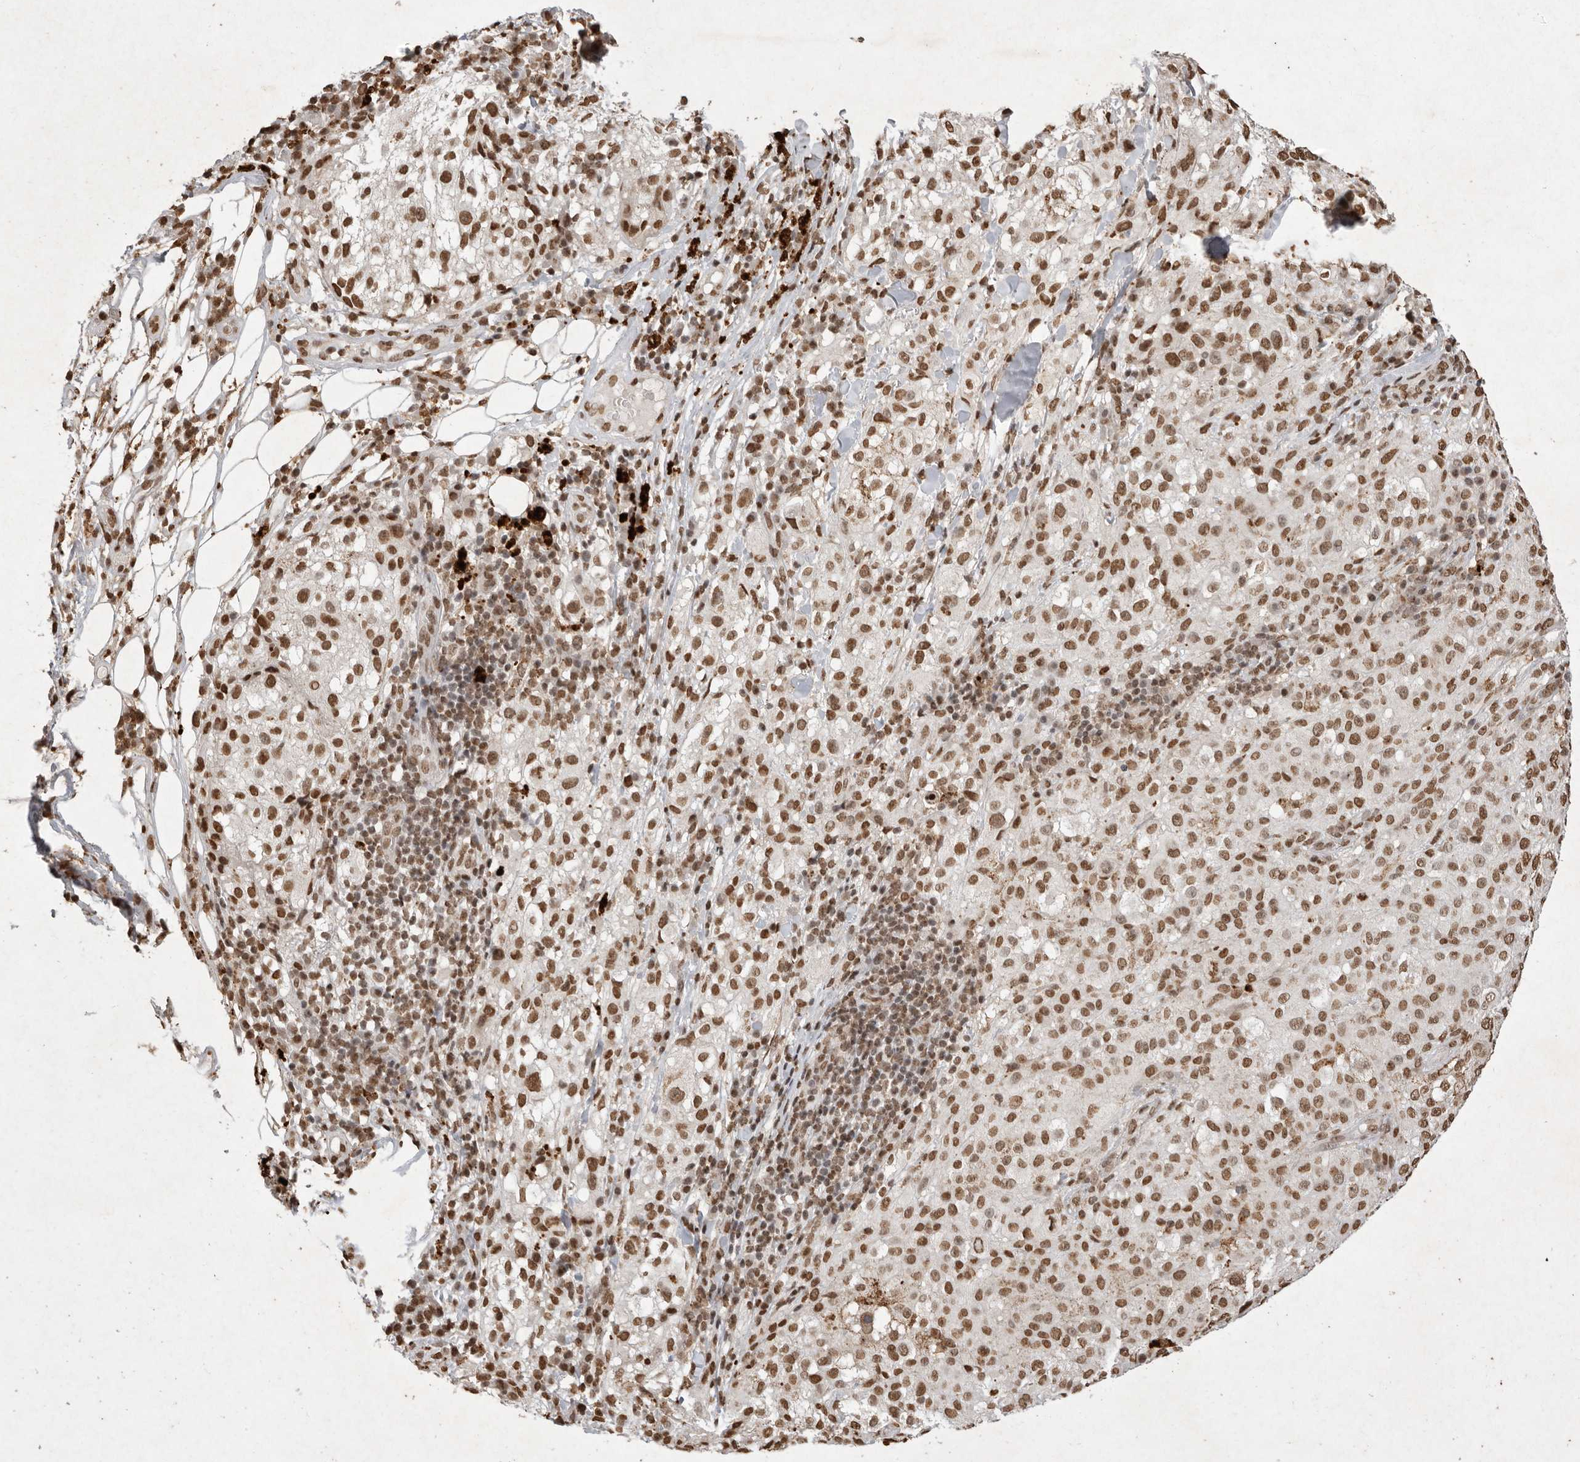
{"staining": {"intensity": "moderate", "quantity": ">75%", "location": "nuclear"}, "tissue": "melanoma", "cell_type": "Tumor cells", "image_type": "cancer", "snomed": [{"axis": "morphology", "description": "Necrosis, NOS"}, {"axis": "morphology", "description": "Malignant melanoma, NOS"}, {"axis": "topography", "description": "Skin"}], "caption": "Tumor cells exhibit medium levels of moderate nuclear staining in about >75% of cells in melanoma.", "gene": "NKX3-2", "patient": {"sex": "female", "age": 87}}